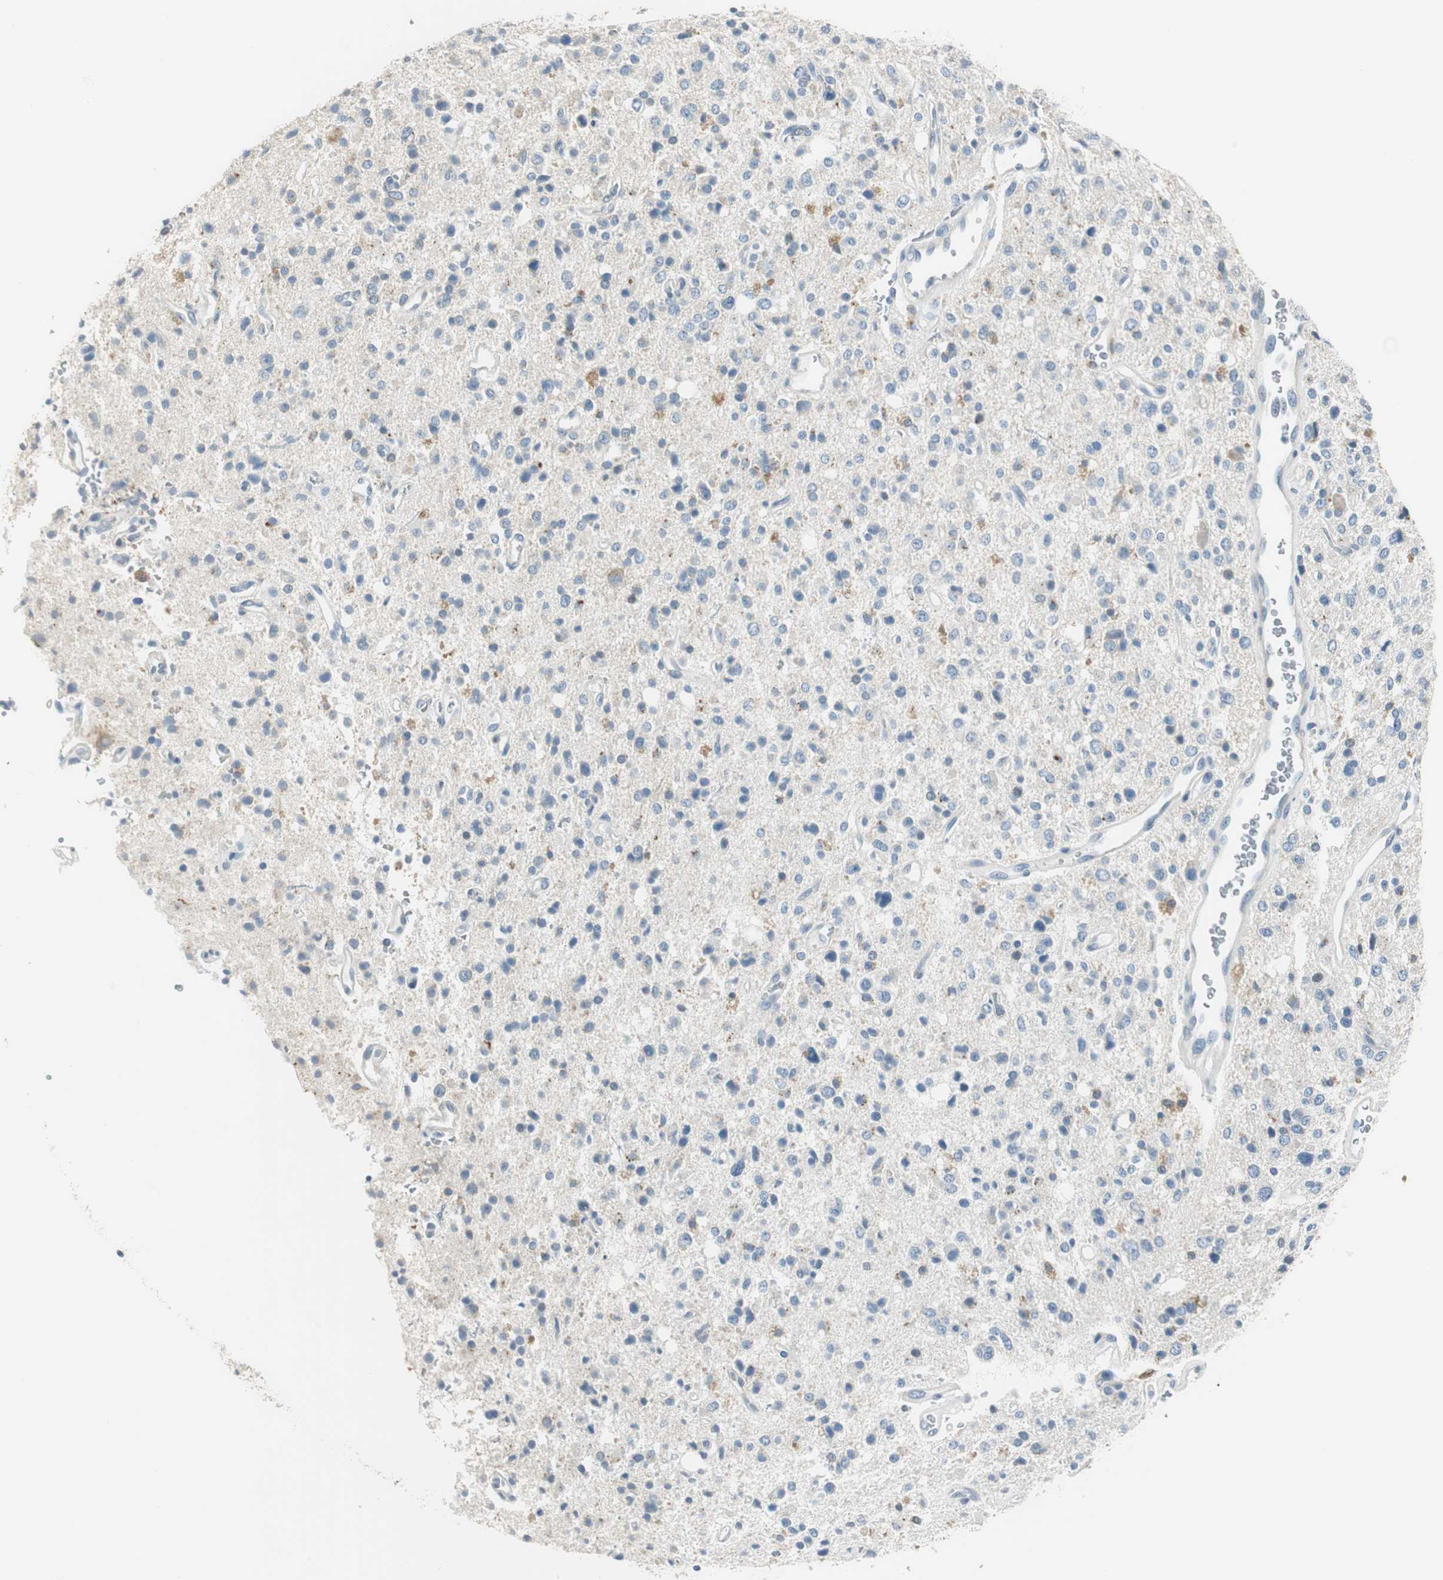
{"staining": {"intensity": "weak", "quantity": "<25%", "location": "cytoplasmic/membranous"}, "tissue": "glioma", "cell_type": "Tumor cells", "image_type": "cancer", "snomed": [{"axis": "morphology", "description": "Glioma, malignant, High grade"}, {"axis": "topography", "description": "Brain"}], "caption": "Glioma was stained to show a protein in brown. There is no significant positivity in tumor cells.", "gene": "MSTO1", "patient": {"sex": "male", "age": 47}}